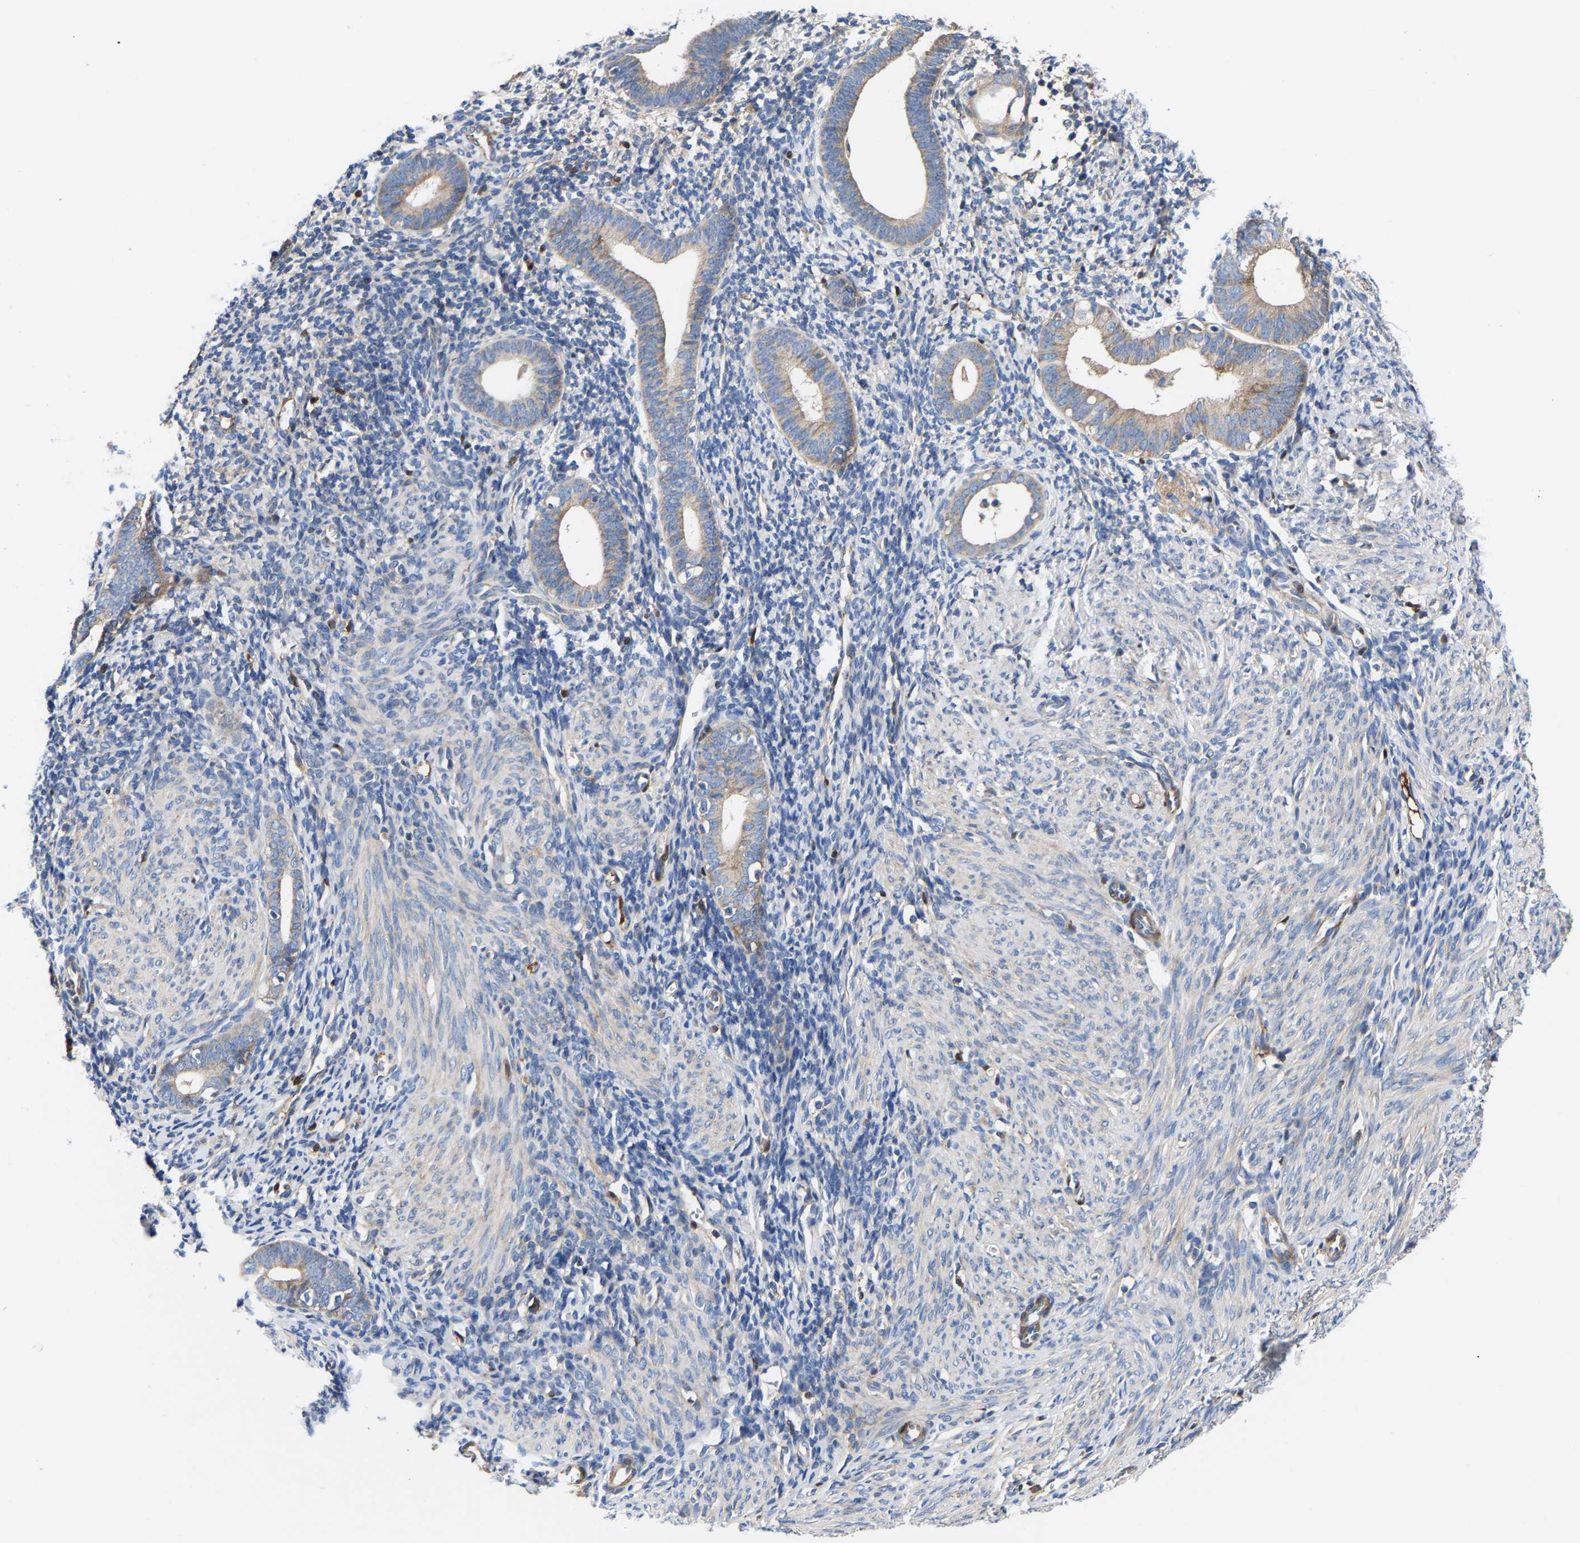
{"staining": {"intensity": "negative", "quantity": "none", "location": "none"}, "tissue": "endometrium", "cell_type": "Cells in endometrial stroma", "image_type": "normal", "snomed": [{"axis": "morphology", "description": "Normal tissue, NOS"}, {"axis": "morphology", "description": "Adenocarcinoma, NOS"}, {"axis": "topography", "description": "Endometrium"}], "caption": "High magnification brightfield microscopy of benign endometrium stained with DAB (3,3'-diaminobenzidine) (brown) and counterstained with hematoxylin (blue): cells in endometrial stroma show no significant expression.", "gene": "AIMP2", "patient": {"sex": "female", "age": 57}}